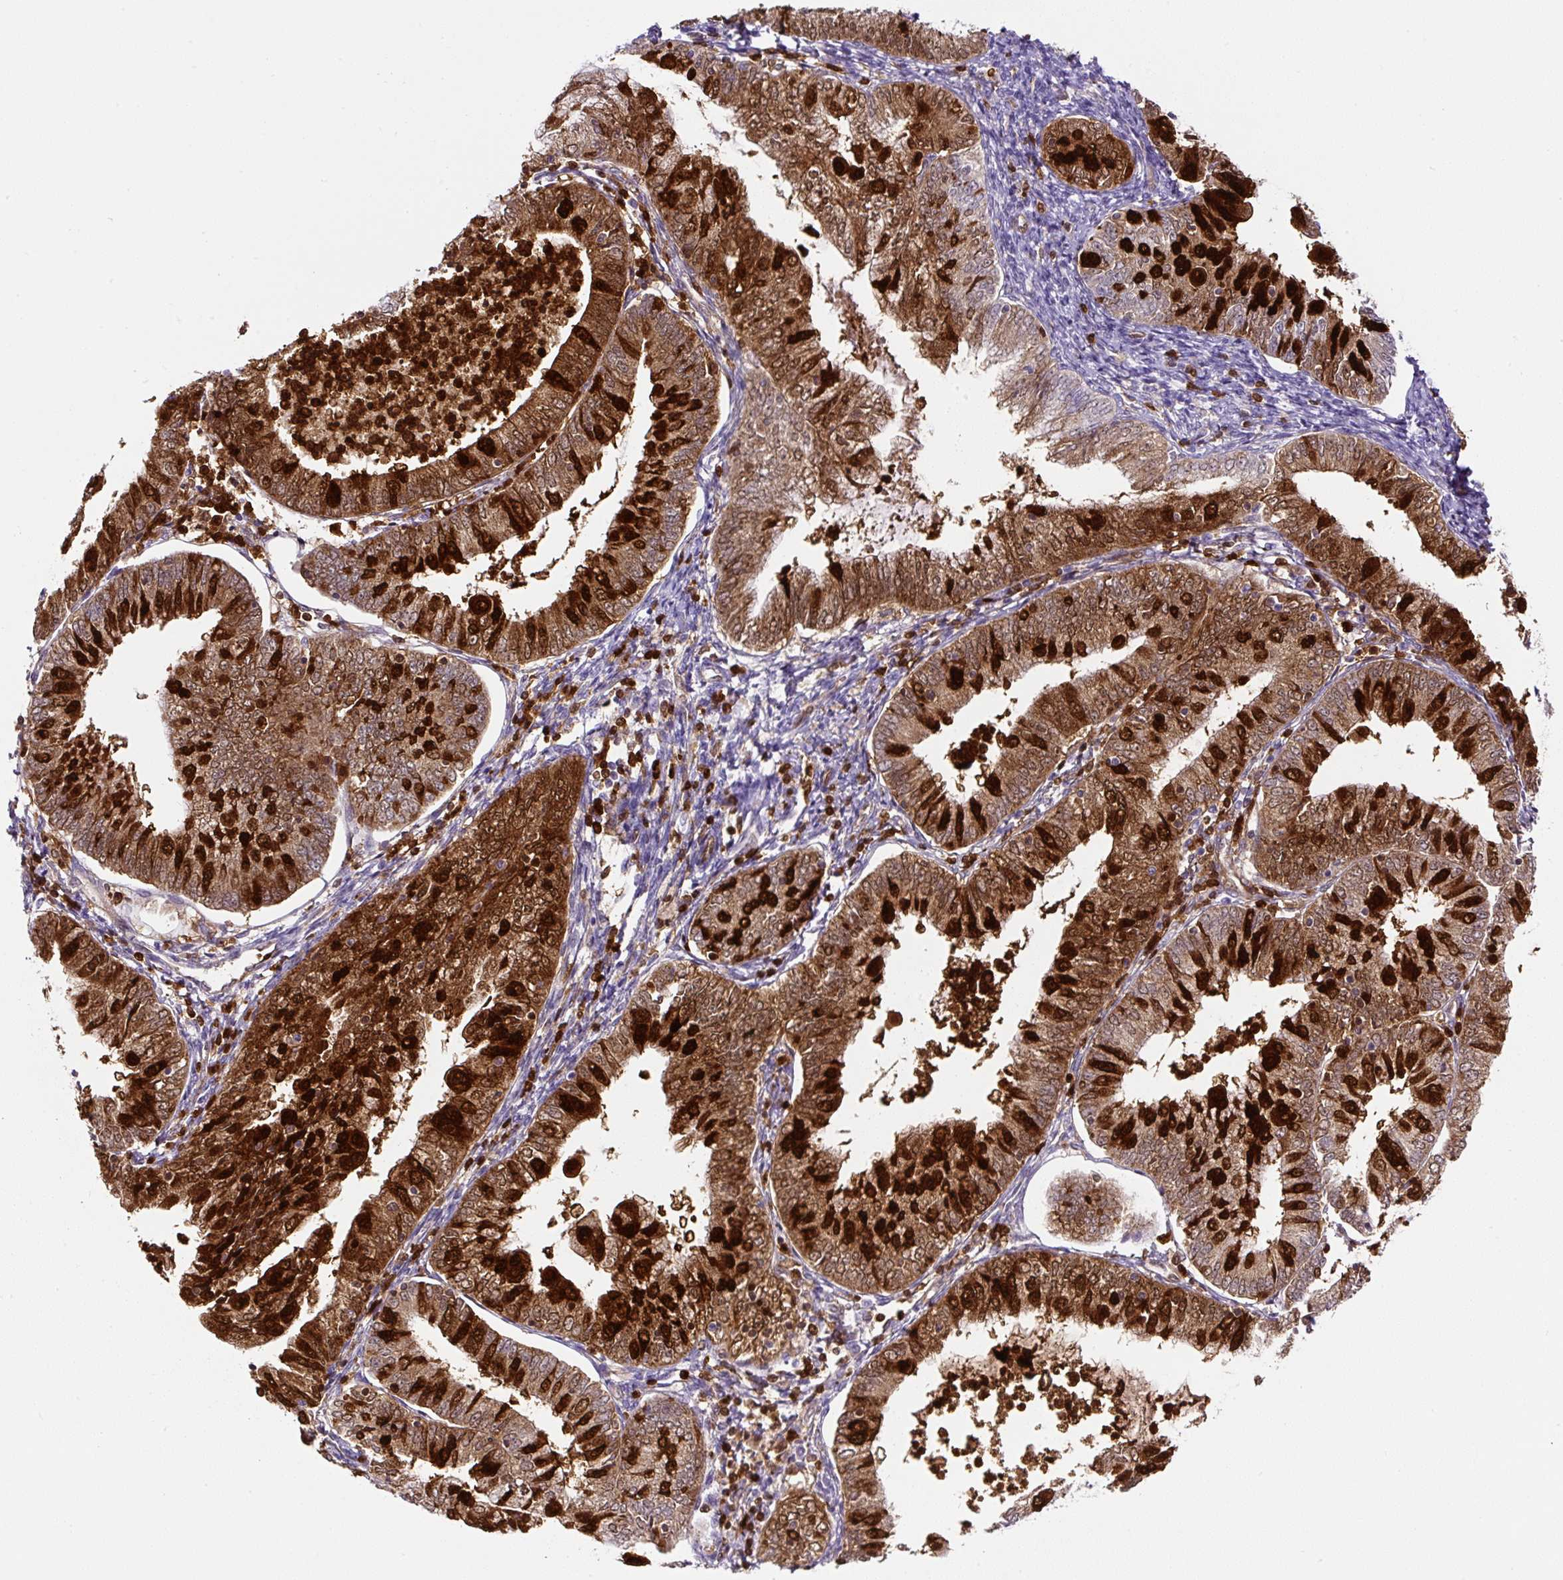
{"staining": {"intensity": "strong", "quantity": "25%-75%", "location": "cytoplasmic/membranous,nuclear"}, "tissue": "endometrial cancer", "cell_type": "Tumor cells", "image_type": "cancer", "snomed": [{"axis": "morphology", "description": "Adenocarcinoma, NOS"}, {"axis": "topography", "description": "Endometrium"}], "caption": "High-power microscopy captured an immunohistochemistry (IHC) image of endometrial adenocarcinoma, revealing strong cytoplasmic/membranous and nuclear expression in approximately 25%-75% of tumor cells. Nuclei are stained in blue.", "gene": "ANXA1", "patient": {"sex": "female", "age": 55}}